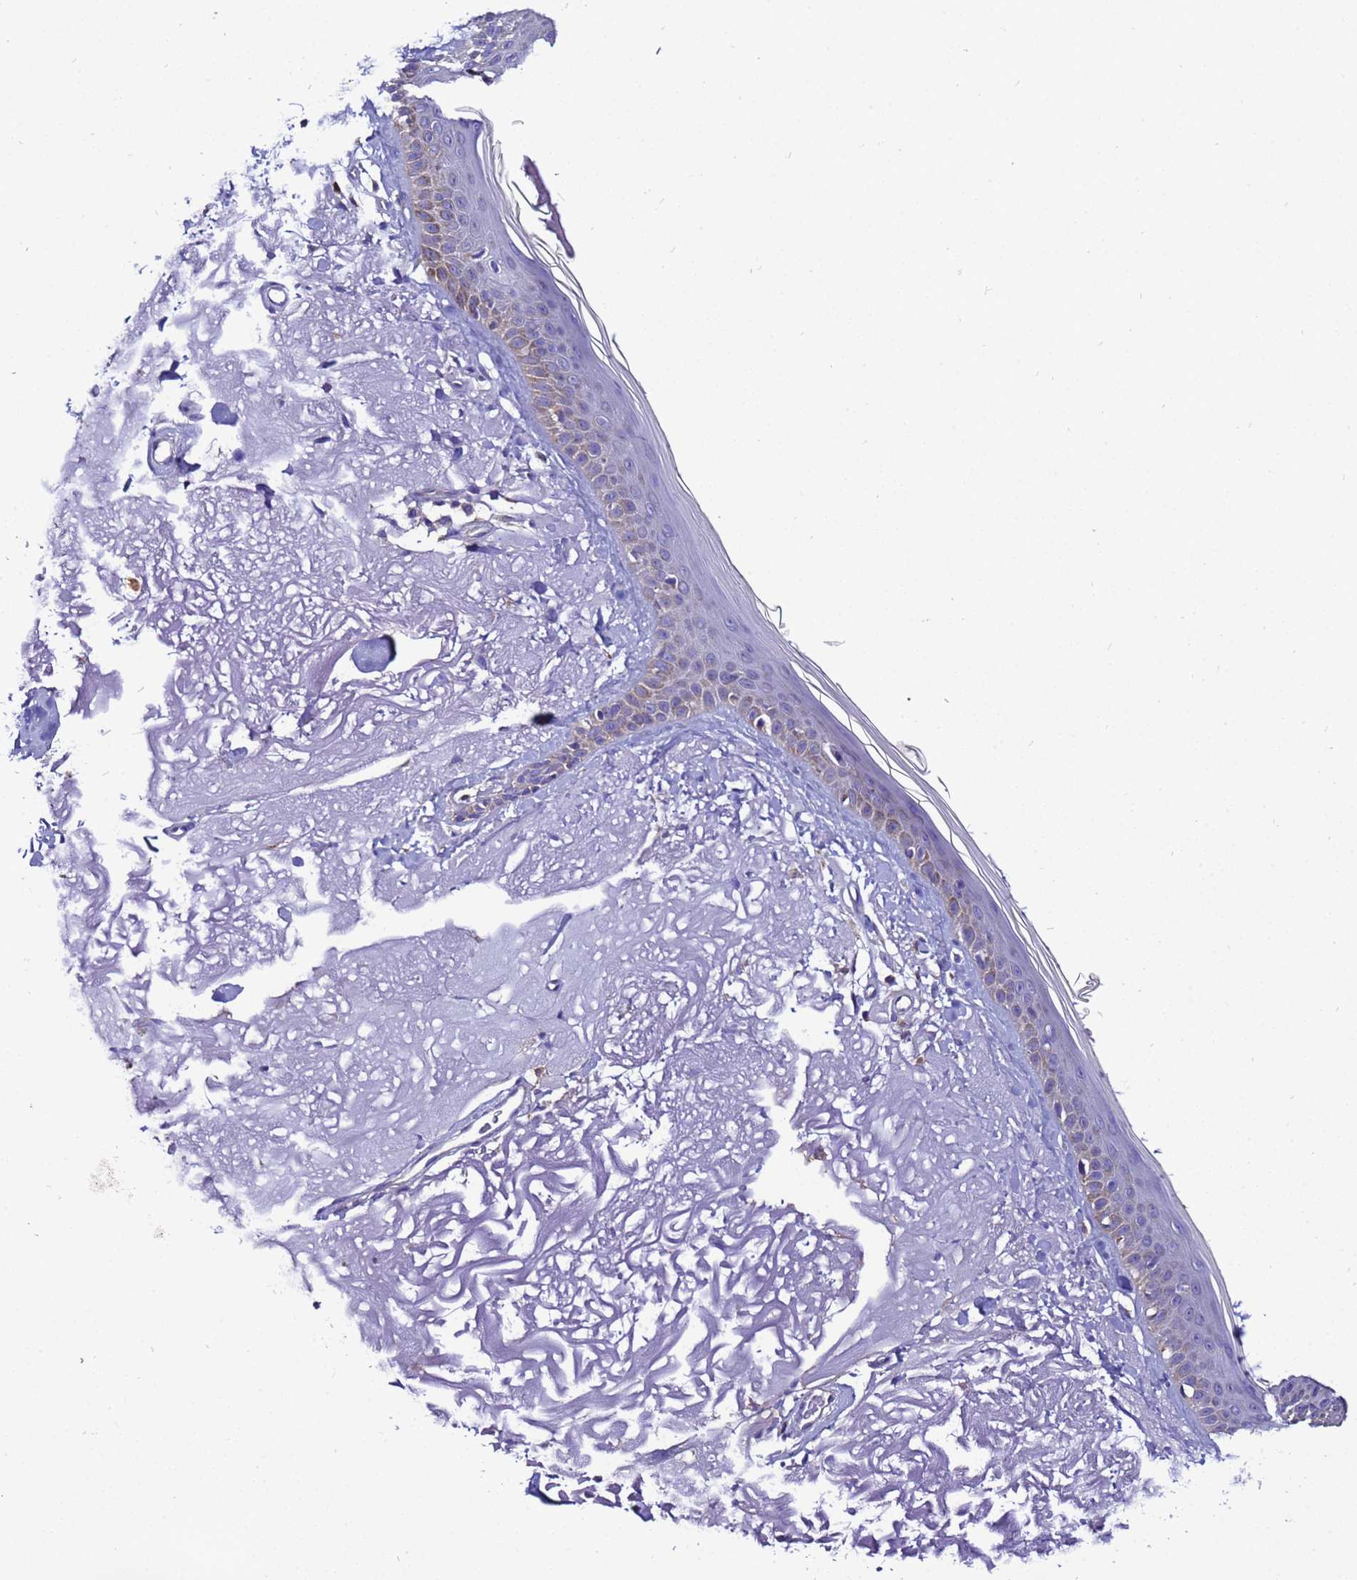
{"staining": {"intensity": "negative", "quantity": "none", "location": "none"}, "tissue": "skin", "cell_type": "Fibroblasts", "image_type": "normal", "snomed": [{"axis": "morphology", "description": "Normal tissue, NOS"}, {"axis": "topography", "description": "Skin"}, {"axis": "topography", "description": "Skeletal muscle"}], "caption": "Histopathology image shows no significant protein positivity in fibroblasts of normal skin. (DAB (3,3'-diaminobenzidine) immunohistochemistry with hematoxylin counter stain).", "gene": "HIGD2A", "patient": {"sex": "male", "age": 83}}